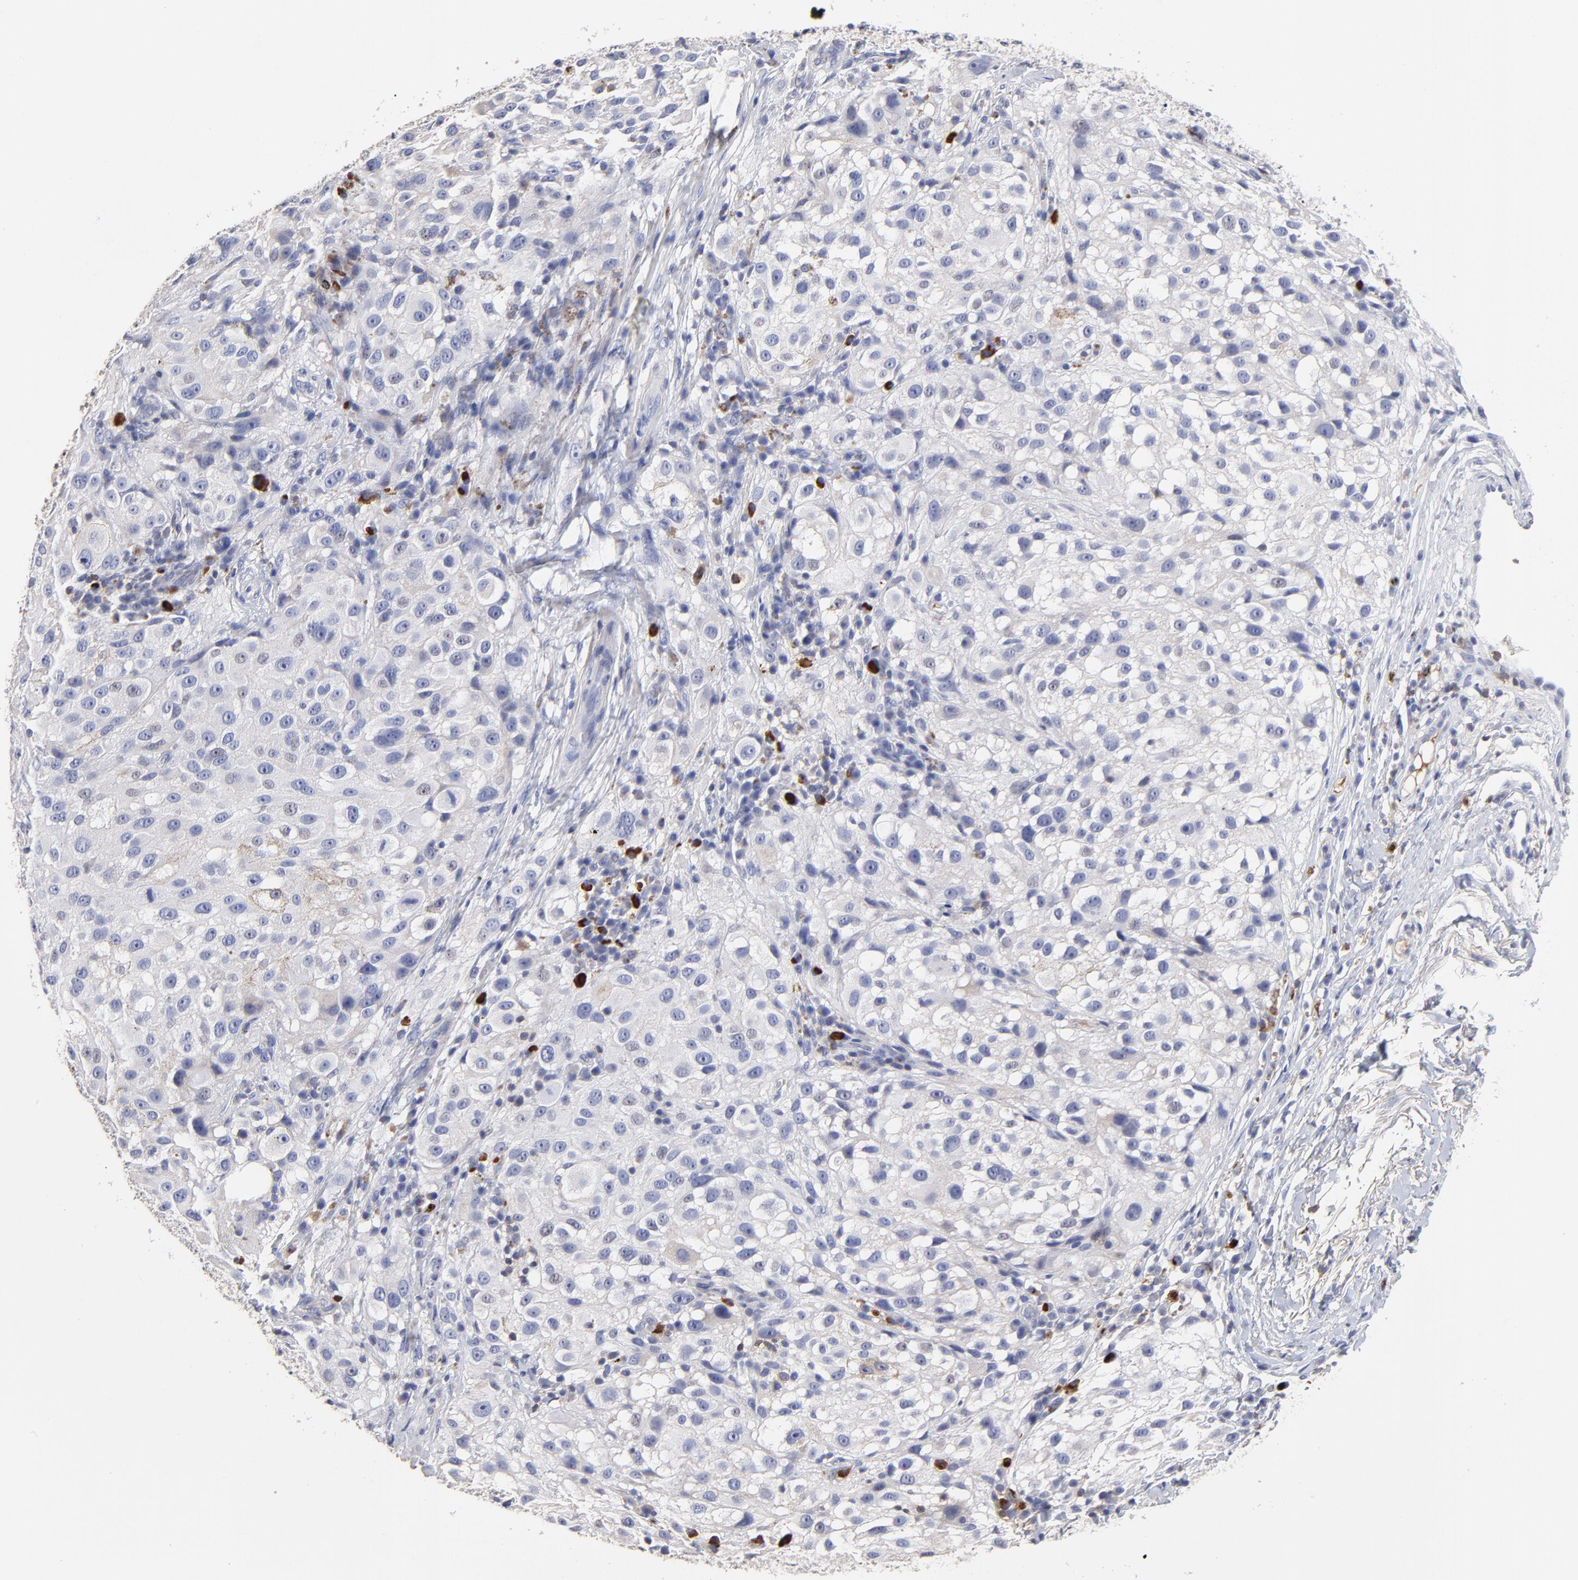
{"staining": {"intensity": "negative", "quantity": "none", "location": "none"}, "tissue": "melanoma", "cell_type": "Tumor cells", "image_type": "cancer", "snomed": [{"axis": "morphology", "description": "Necrosis, NOS"}, {"axis": "morphology", "description": "Malignant melanoma, NOS"}, {"axis": "topography", "description": "Skin"}], "caption": "Tumor cells show no significant protein staining in melanoma.", "gene": "TRAT1", "patient": {"sex": "female", "age": 87}}